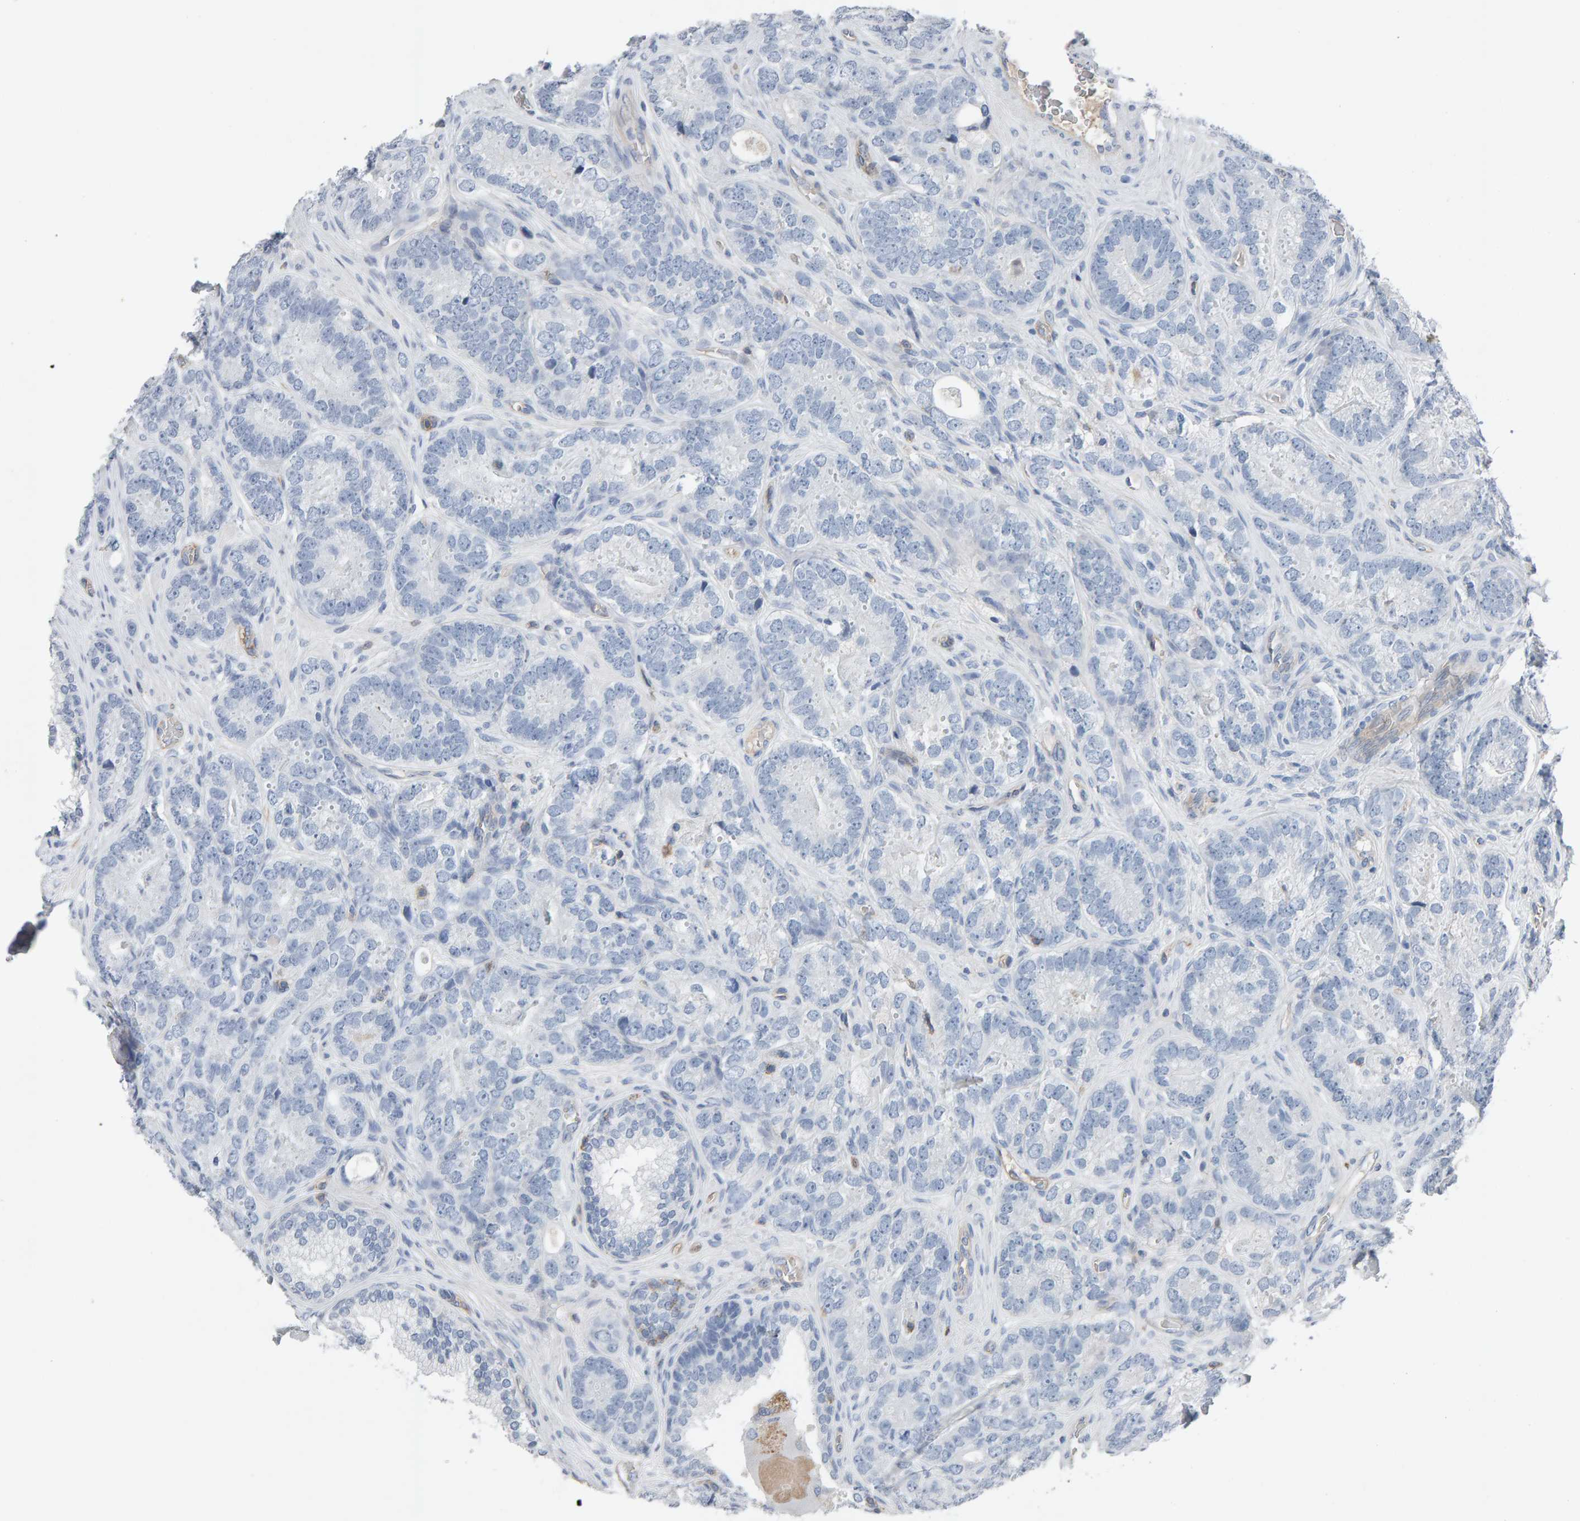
{"staining": {"intensity": "negative", "quantity": "none", "location": "none"}, "tissue": "prostate cancer", "cell_type": "Tumor cells", "image_type": "cancer", "snomed": [{"axis": "morphology", "description": "Adenocarcinoma, High grade"}, {"axis": "topography", "description": "Prostate"}], "caption": "Immunohistochemistry of human high-grade adenocarcinoma (prostate) displays no expression in tumor cells. (Brightfield microscopy of DAB (3,3'-diaminobenzidine) IHC at high magnification).", "gene": "FYN", "patient": {"sex": "male", "age": 56}}